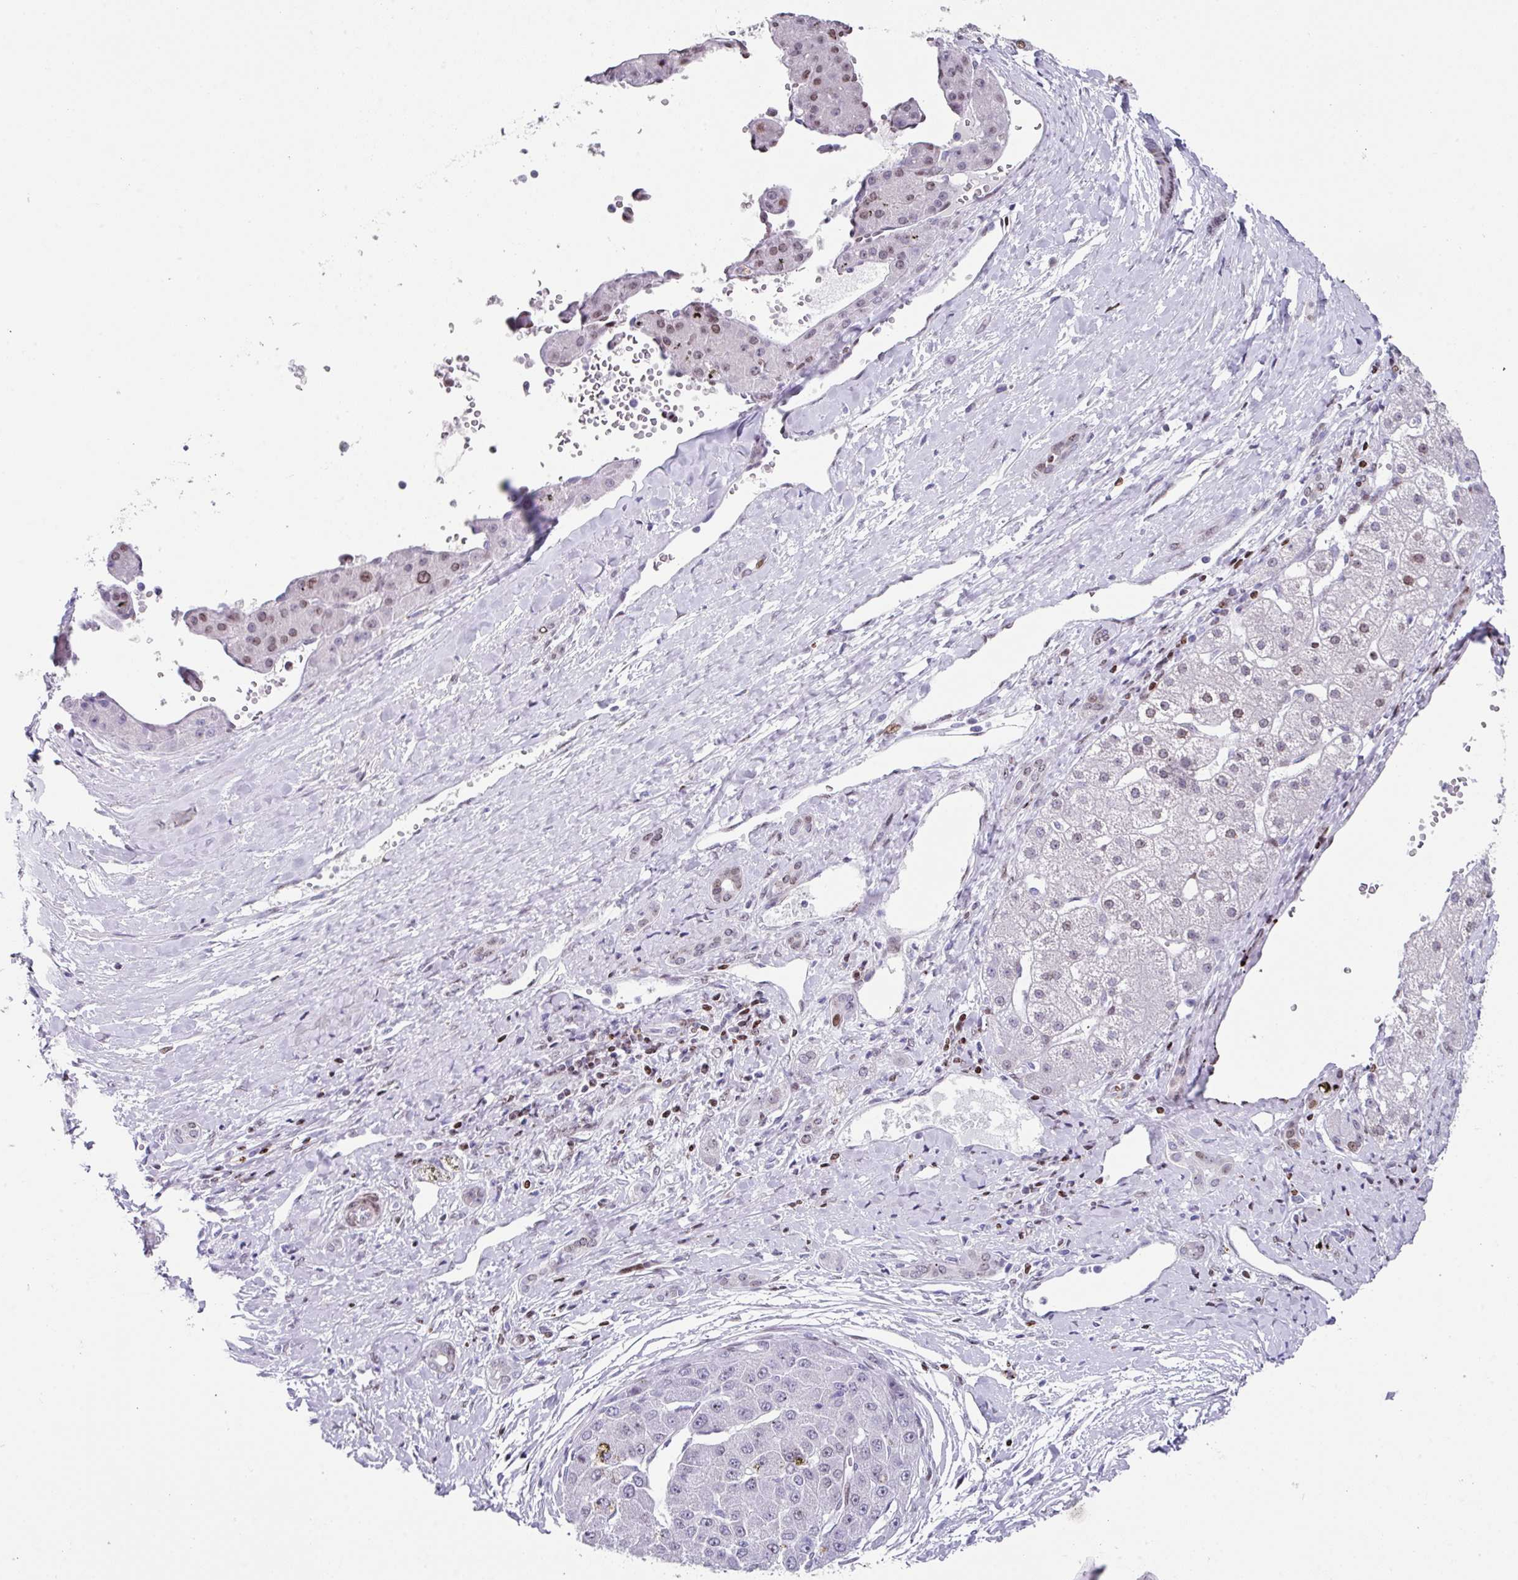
{"staining": {"intensity": "moderate", "quantity": "<25%", "location": "nuclear"}, "tissue": "liver cancer", "cell_type": "Tumor cells", "image_type": "cancer", "snomed": [{"axis": "morphology", "description": "Carcinoma, Hepatocellular, NOS"}, {"axis": "topography", "description": "Liver"}], "caption": "A photomicrograph of hepatocellular carcinoma (liver) stained for a protein displays moderate nuclear brown staining in tumor cells.", "gene": "TCF3", "patient": {"sex": "male", "age": 67}}